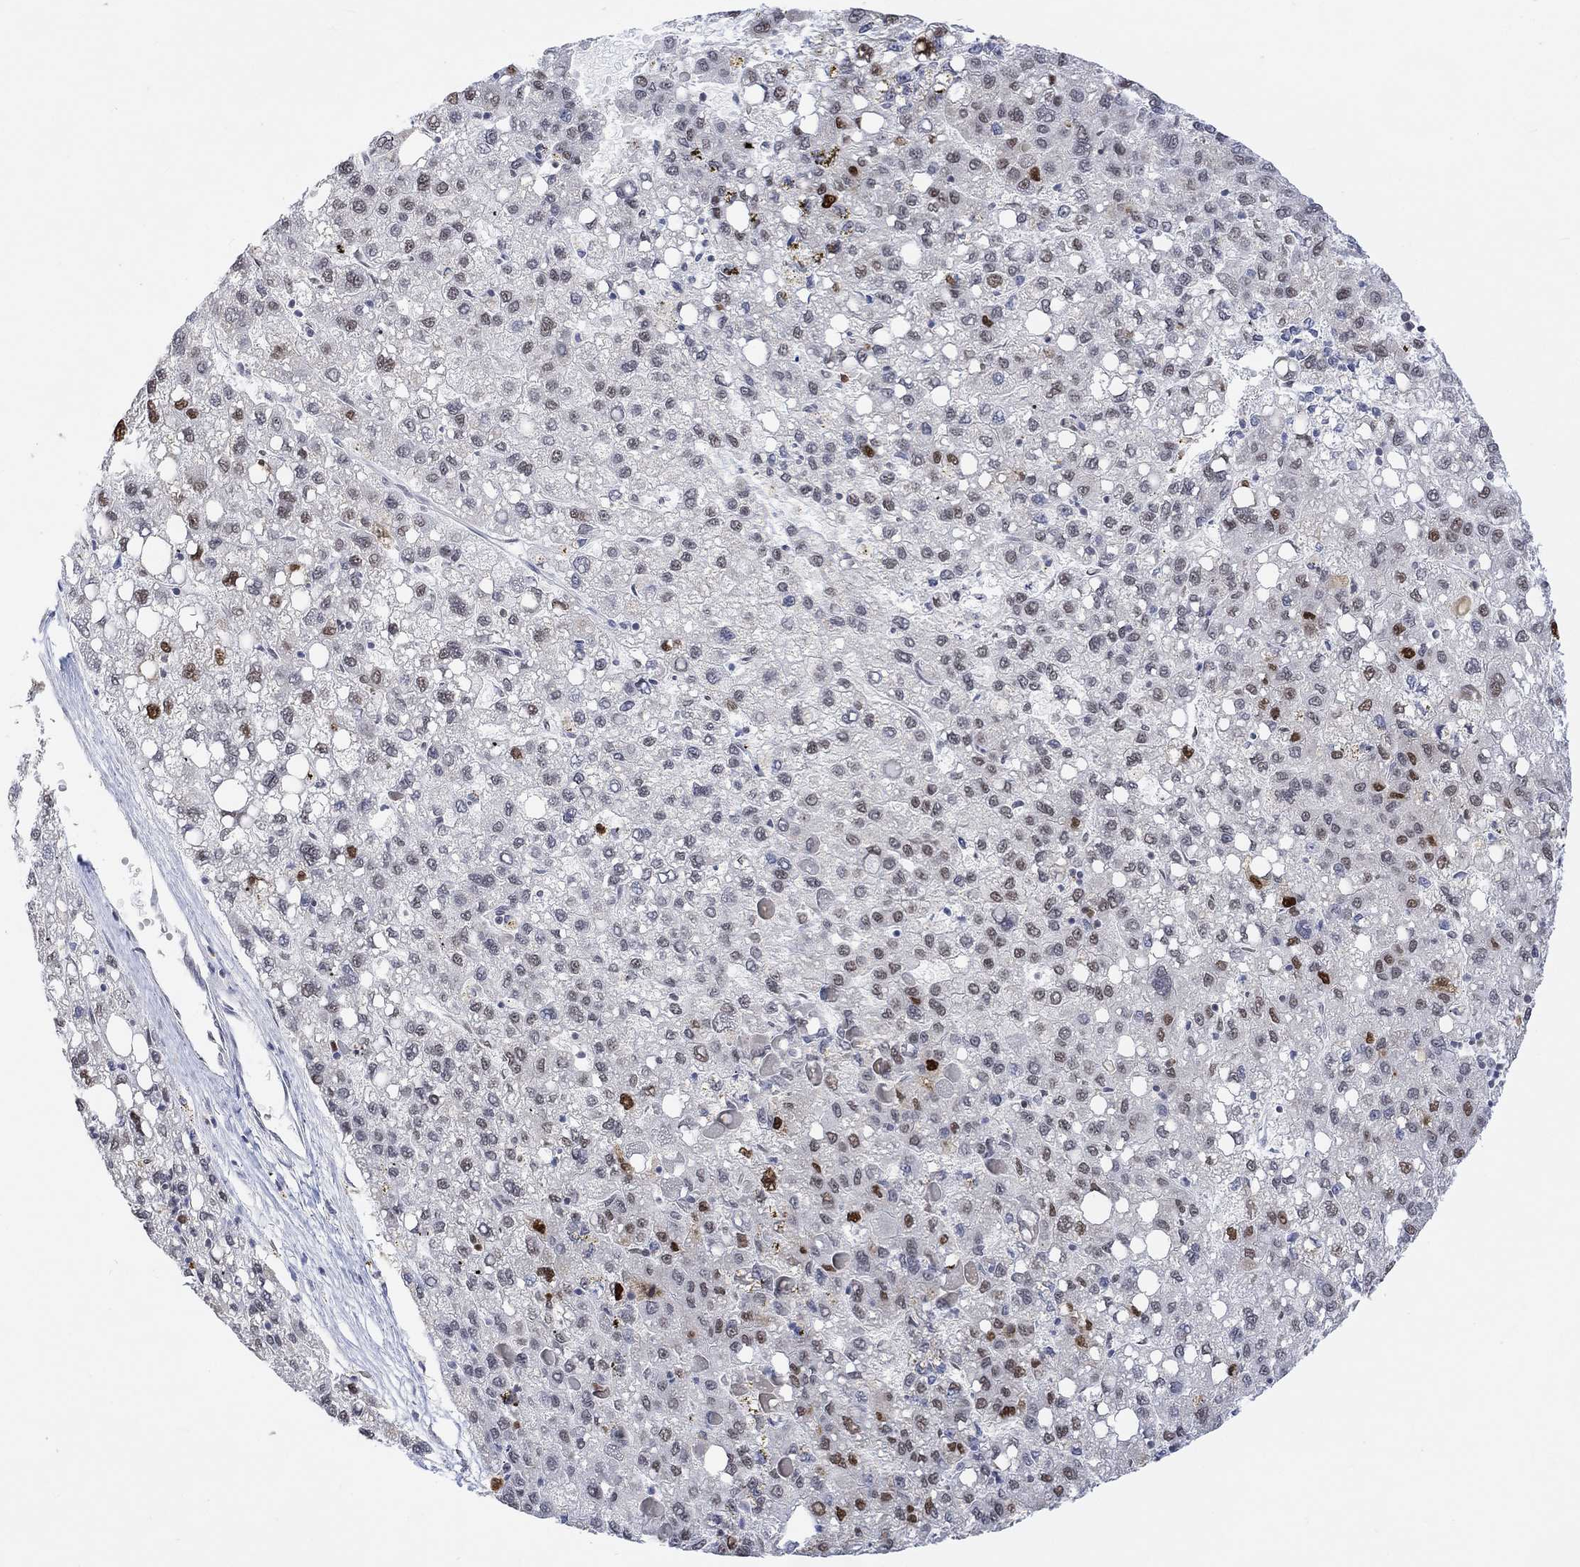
{"staining": {"intensity": "strong", "quantity": "<25%", "location": "nuclear"}, "tissue": "liver cancer", "cell_type": "Tumor cells", "image_type": "cancer", "snomed": [{"axis": "morphology", "description": "Carcinoma, Hepatocellular, NOS"}, {"axis": "topography", "description": "Liver"}], "caption": "Liver cancer stained for a protein reveals strong nuclear positivity in tumor cells. (DAB IHC, brown staining for protein, blue staining for nuclei).", "gene": "RAD54L2", "patient": {"sex": "female", "age": 82}}